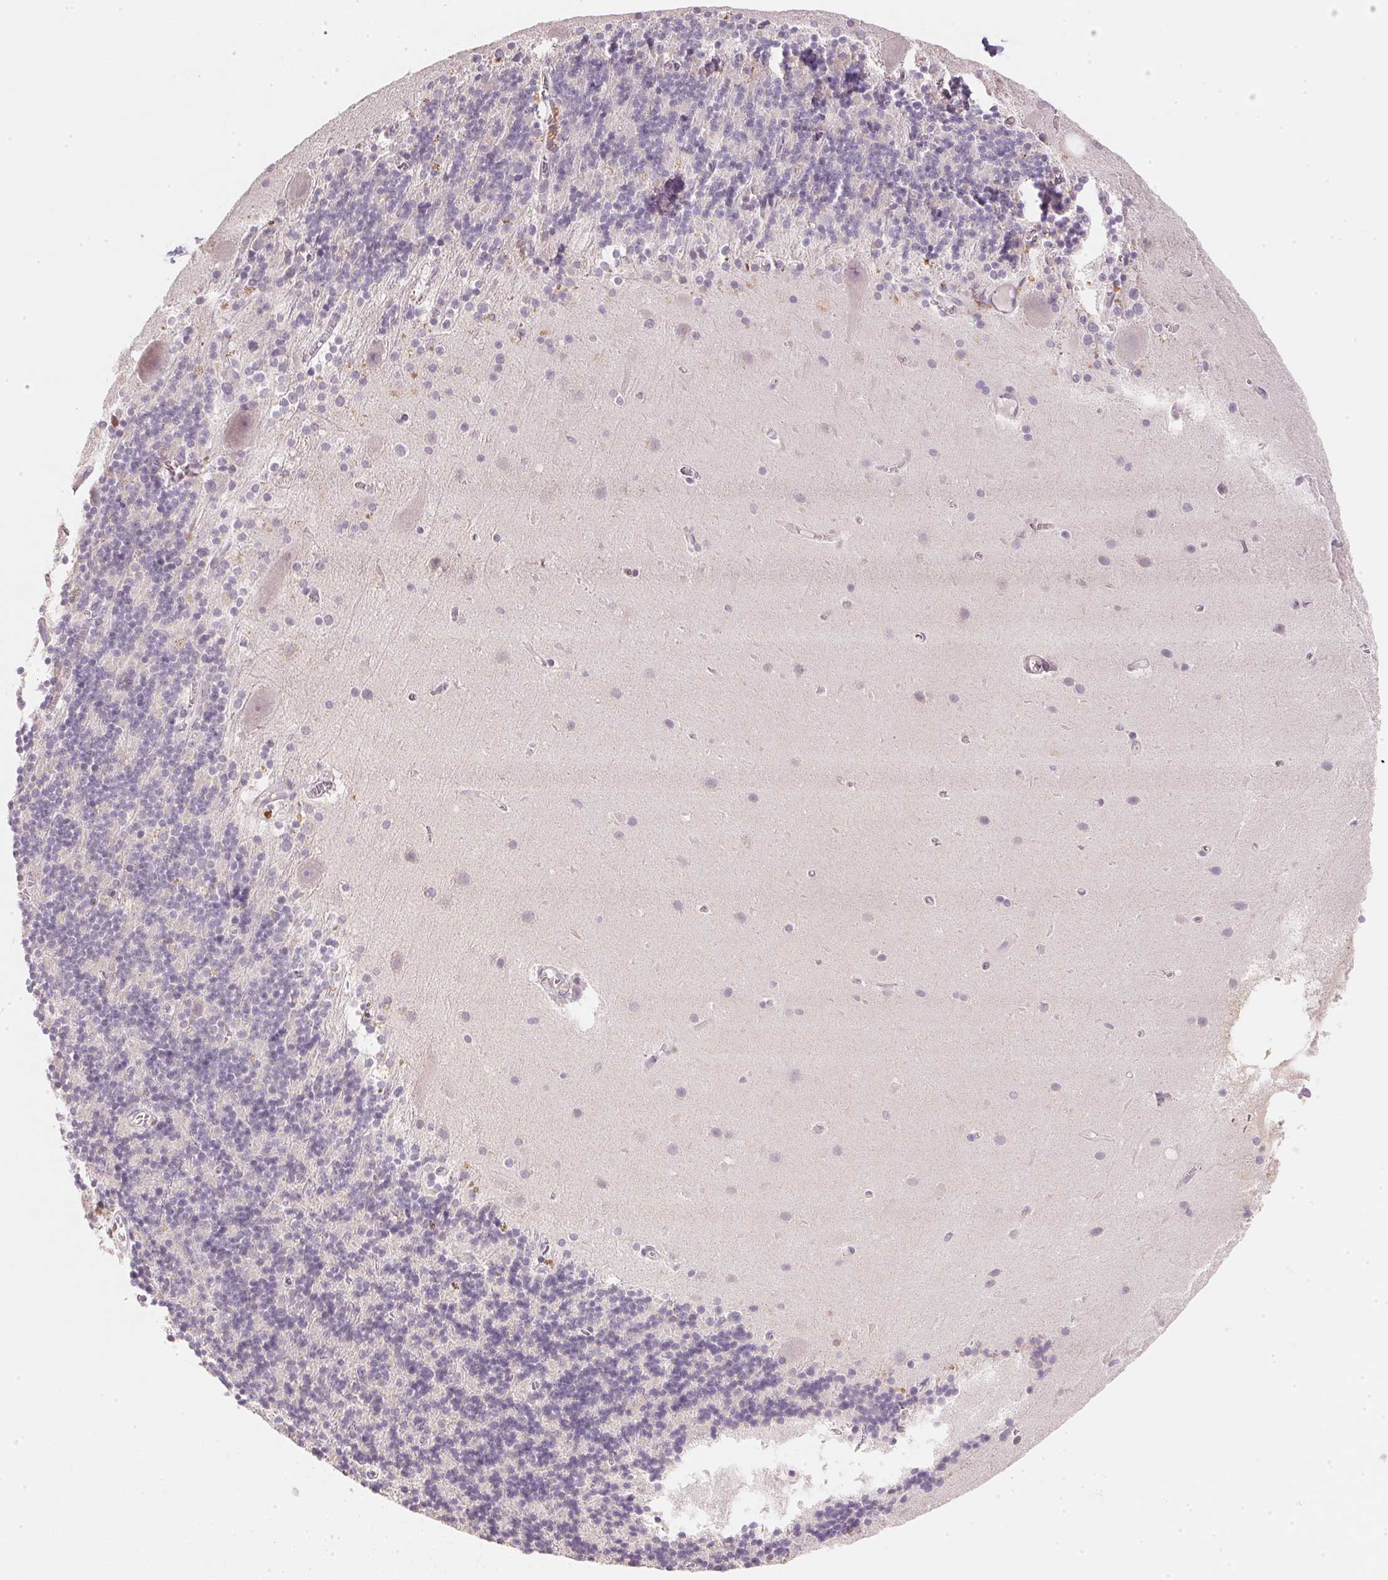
{"staining": {"intensity": "negative", "quantity": "none", "location": "none"}, "tissue": "cerebellum", "cell_type": "Cells in granular layer", "image_type": "normal", "snomed": [{"axis": "morphology", "description": "Normal tissue, NOS"}, {"axis": "topography", "description": "Cerebellum"}], "caption": "This is an IHC photomicrograph of normal human cerebellum. There is no positivity in cells in granular layer.", "gene": "DHCR24", "patient": {"sex": "male", "age": 70}}